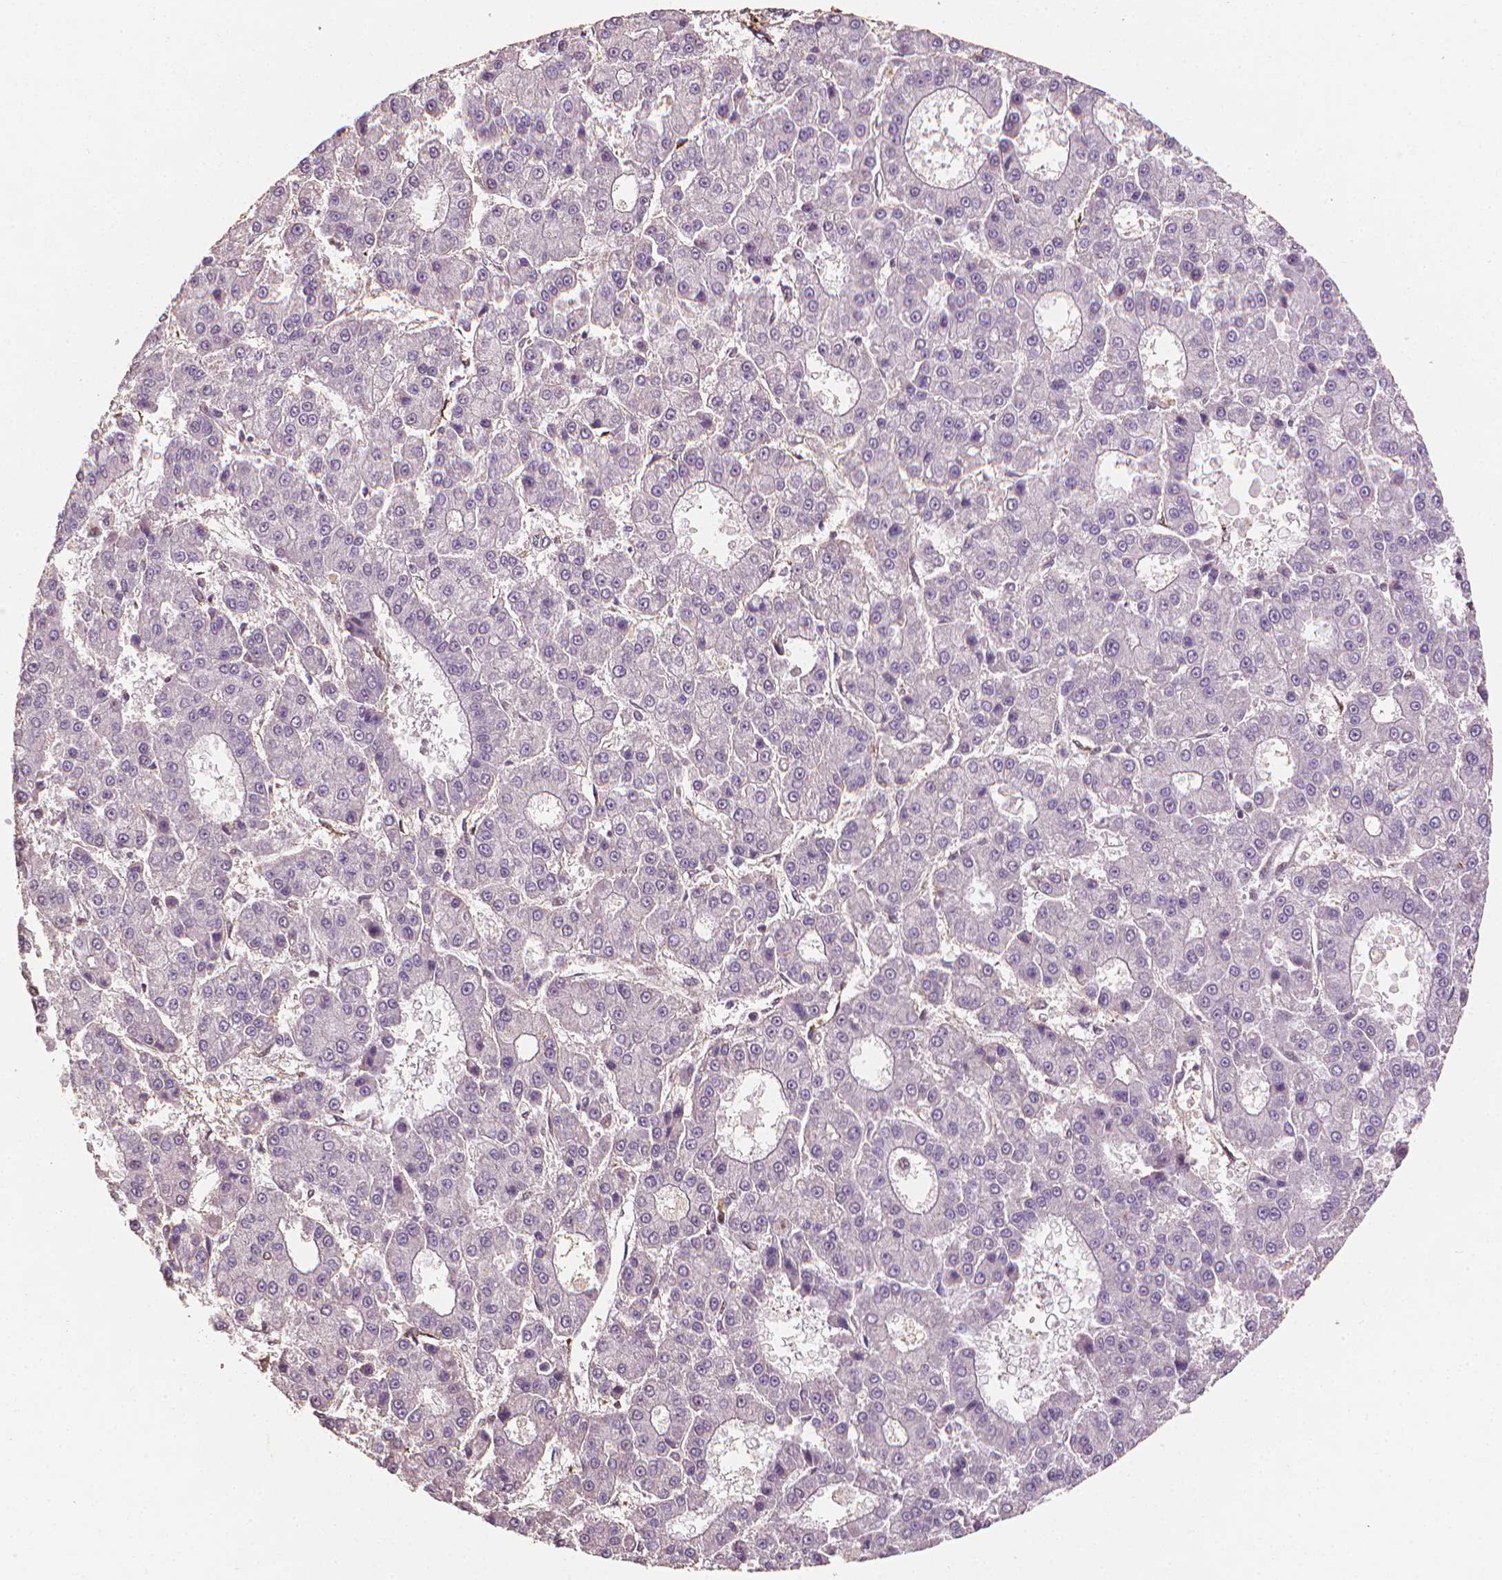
{"staining": {"intensity": "negative", "quantity": "none", "location": "none"}, "tissue": "liver cancer", "cell_type": "Tumor cells", "image_type": "cancer", "snomed": [{"axis": "morphology", "description": "Carcinoma, Hepatocellular, NOS"}, {"axis": "topography", "description": "Liver"}], "caption": "Tumor cells are negative for brown protein staining in hepatocellular carcinoma (liver).", "gene": "DCN", "patient": {"sex": "male", "age": 70}}